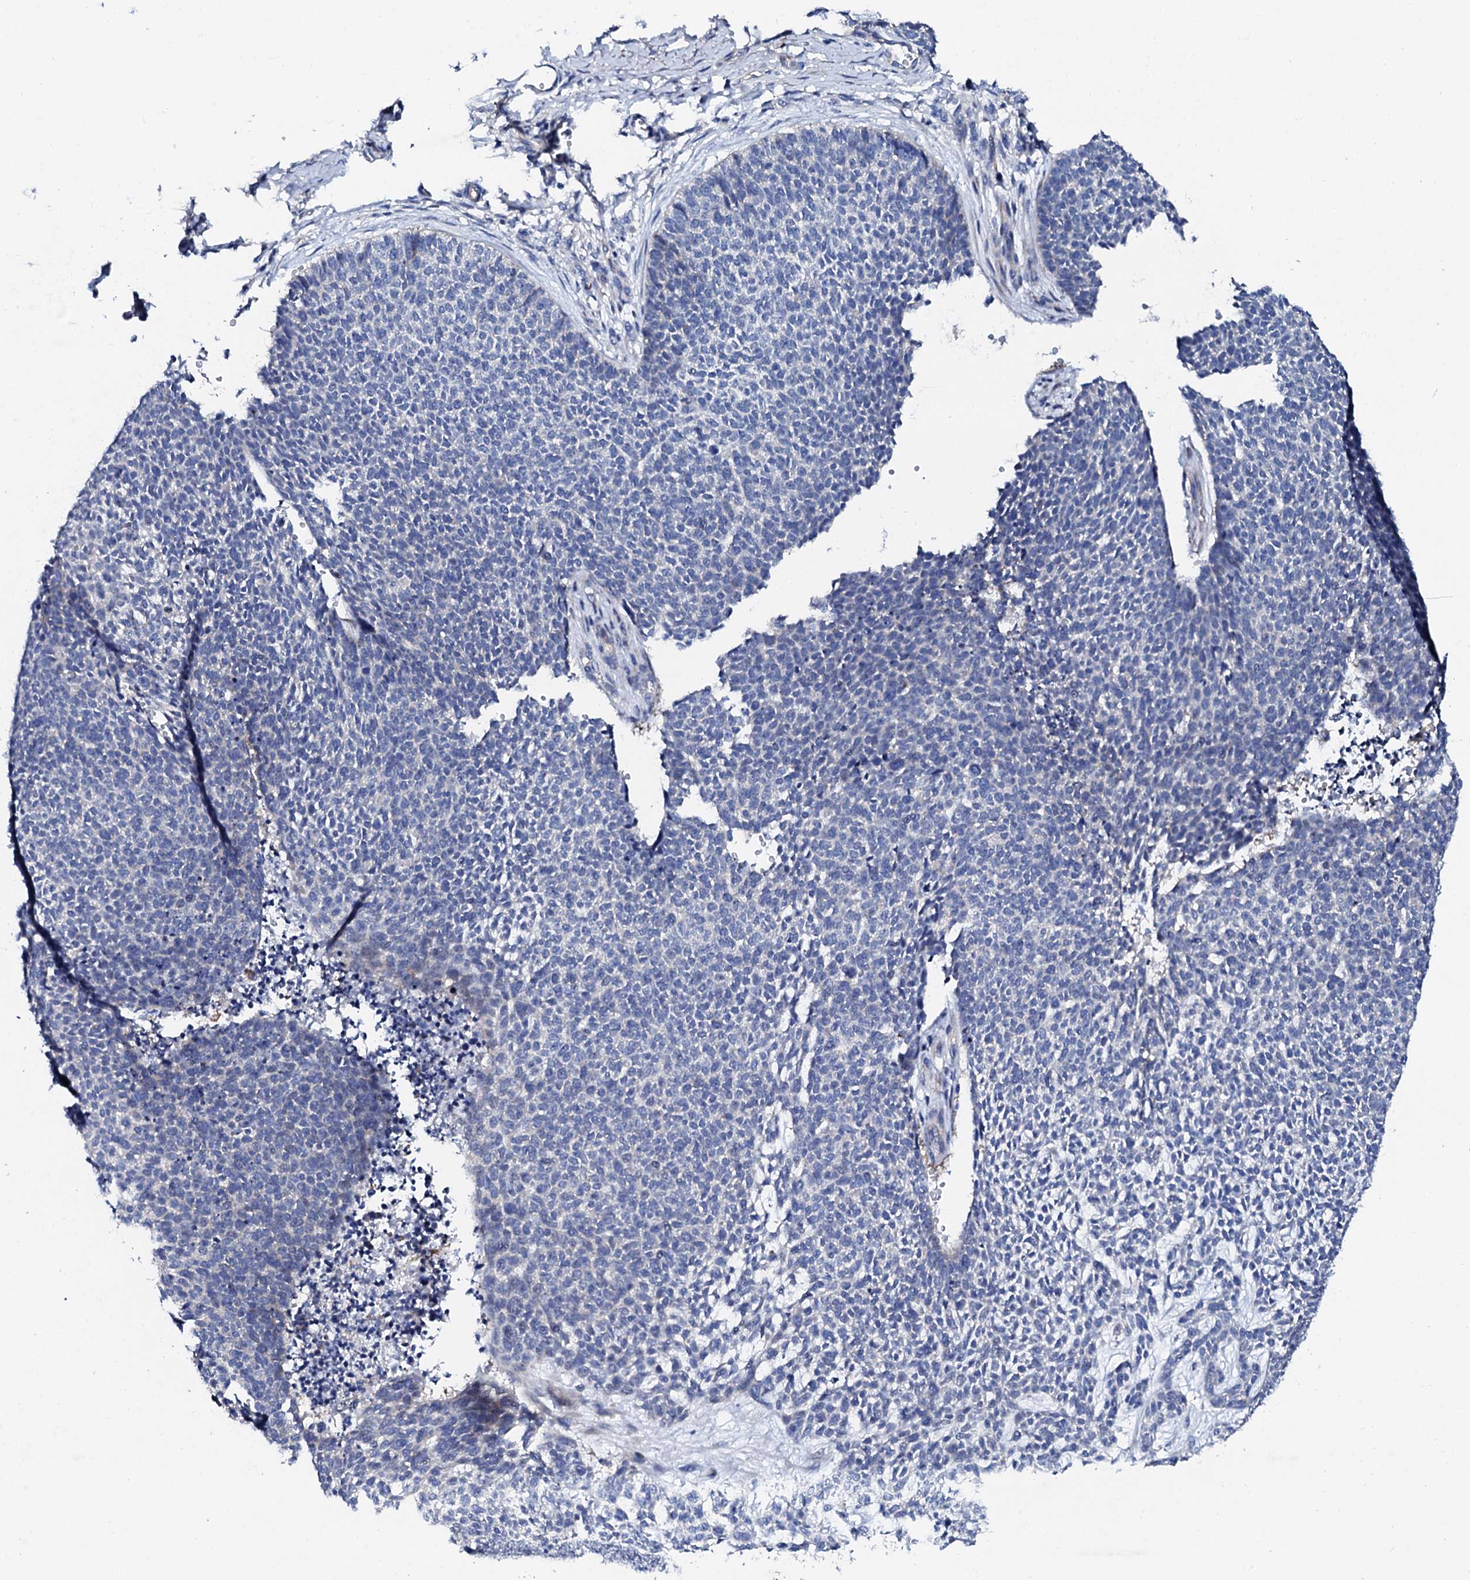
{"staining": {"intensity": "negative", "quantity": "none", "location": "none"}, "tissue": "skin cancer", "cell_type": "Tumor cells", "image_type": "cancer", "snomed": [{"axis": "morphology", "description": "Basal cell carcinoma"}, {"axis": "topography", "description": "Skin"}], "caption": "Immunohistochemical staining of human skin basal cell carcinoma reveals no significant positivity in tumor cells.", "gene": "TRDN", "patient": {"sex": "female", "age": 84}}